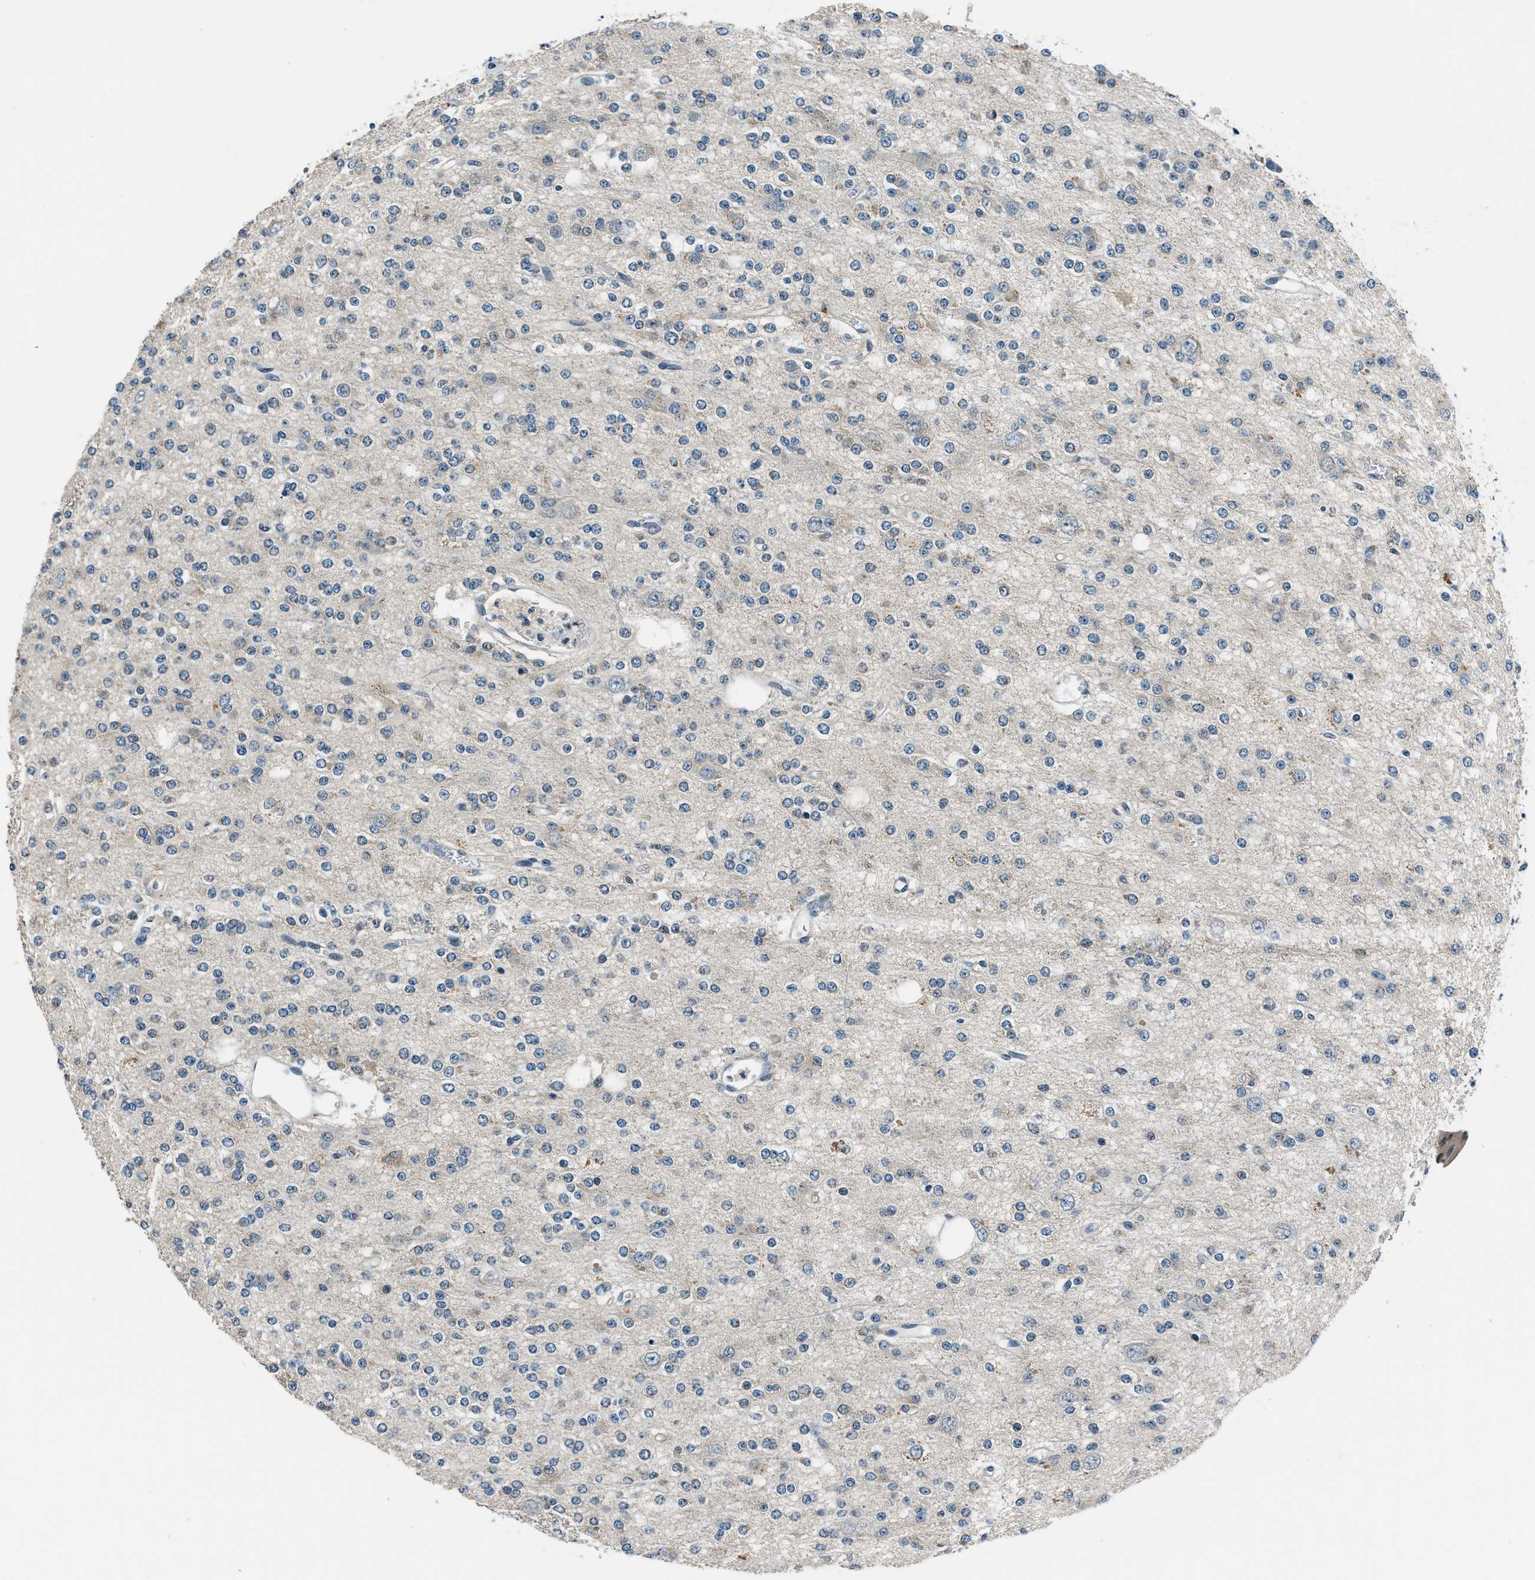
{"staining": {"intensity": "negative", "quantity": "none", "location": "none"}, "tissue": "glioma", "cell_type": "Tumor cells", "image_type": "cancer", "snomed": [{"axis": "morphology", "description": "Glioma, malignant, Low grade"}, {"axis": "topography", "description": "Brain"}], "caption": "Human malignant glioma (low-grade) stained for a protein using immunohistochemistry displays no staining in tumor cells.", "gene": "NME8", "patient": {"sex": "male", "age": 38}}